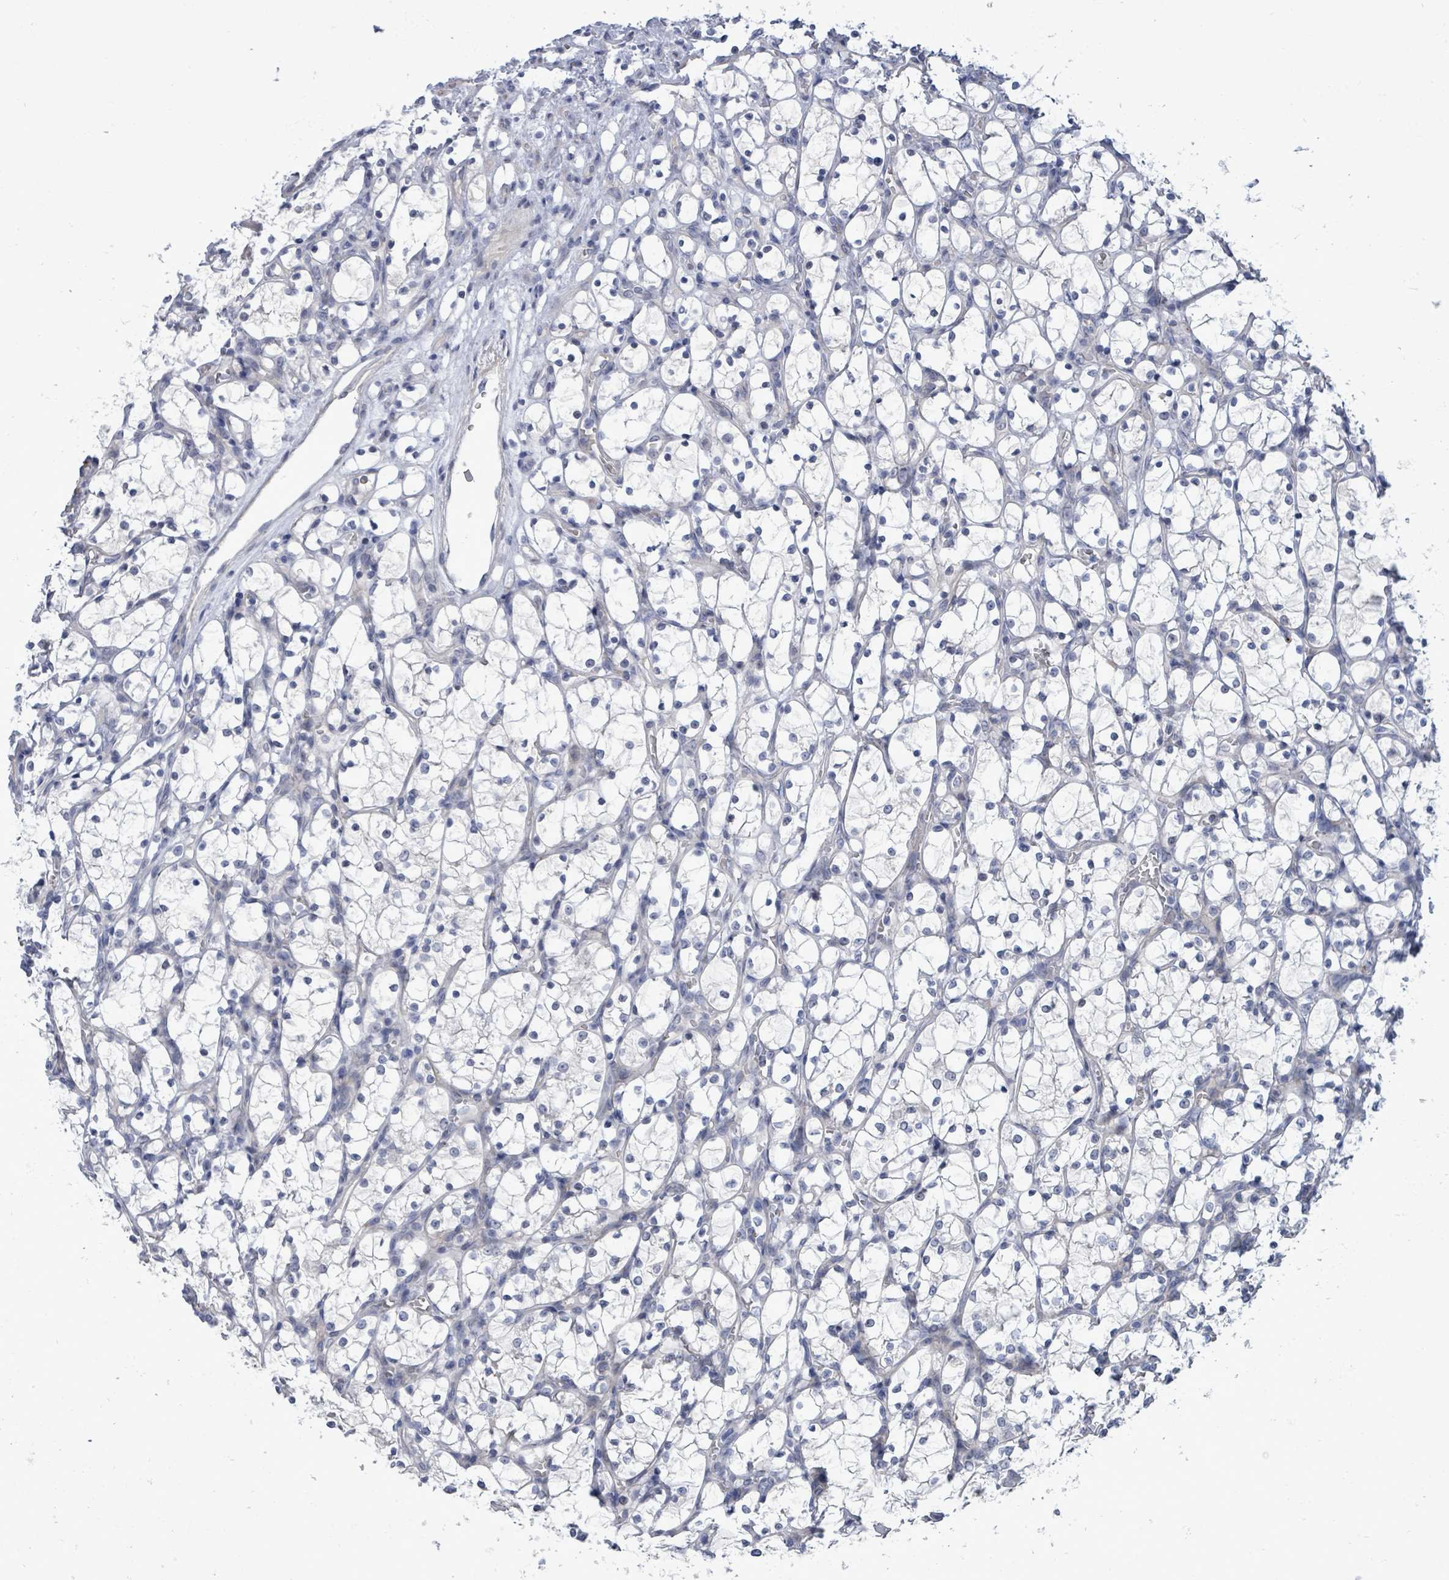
{"staining": {"intensity": "negative", "quantity": "none", "location": "none"}, "tissue": "renal cancer", "cell_type": "Tumor cells", "image_type": "cancer", "snomed": [{"axis": "morphology", "description": "Adenocarcinoma, NOS"}, {"axis": "topography", "description": "Kidney"}], "caption": "A high-resolution photomicrograph shows immunohistochemistry staining of adenocarcinoma (renal), which reveals no significant positivity in tumor cells.", "gene": "CT45A5", "patient": {"sex": "female", "age": 69}}